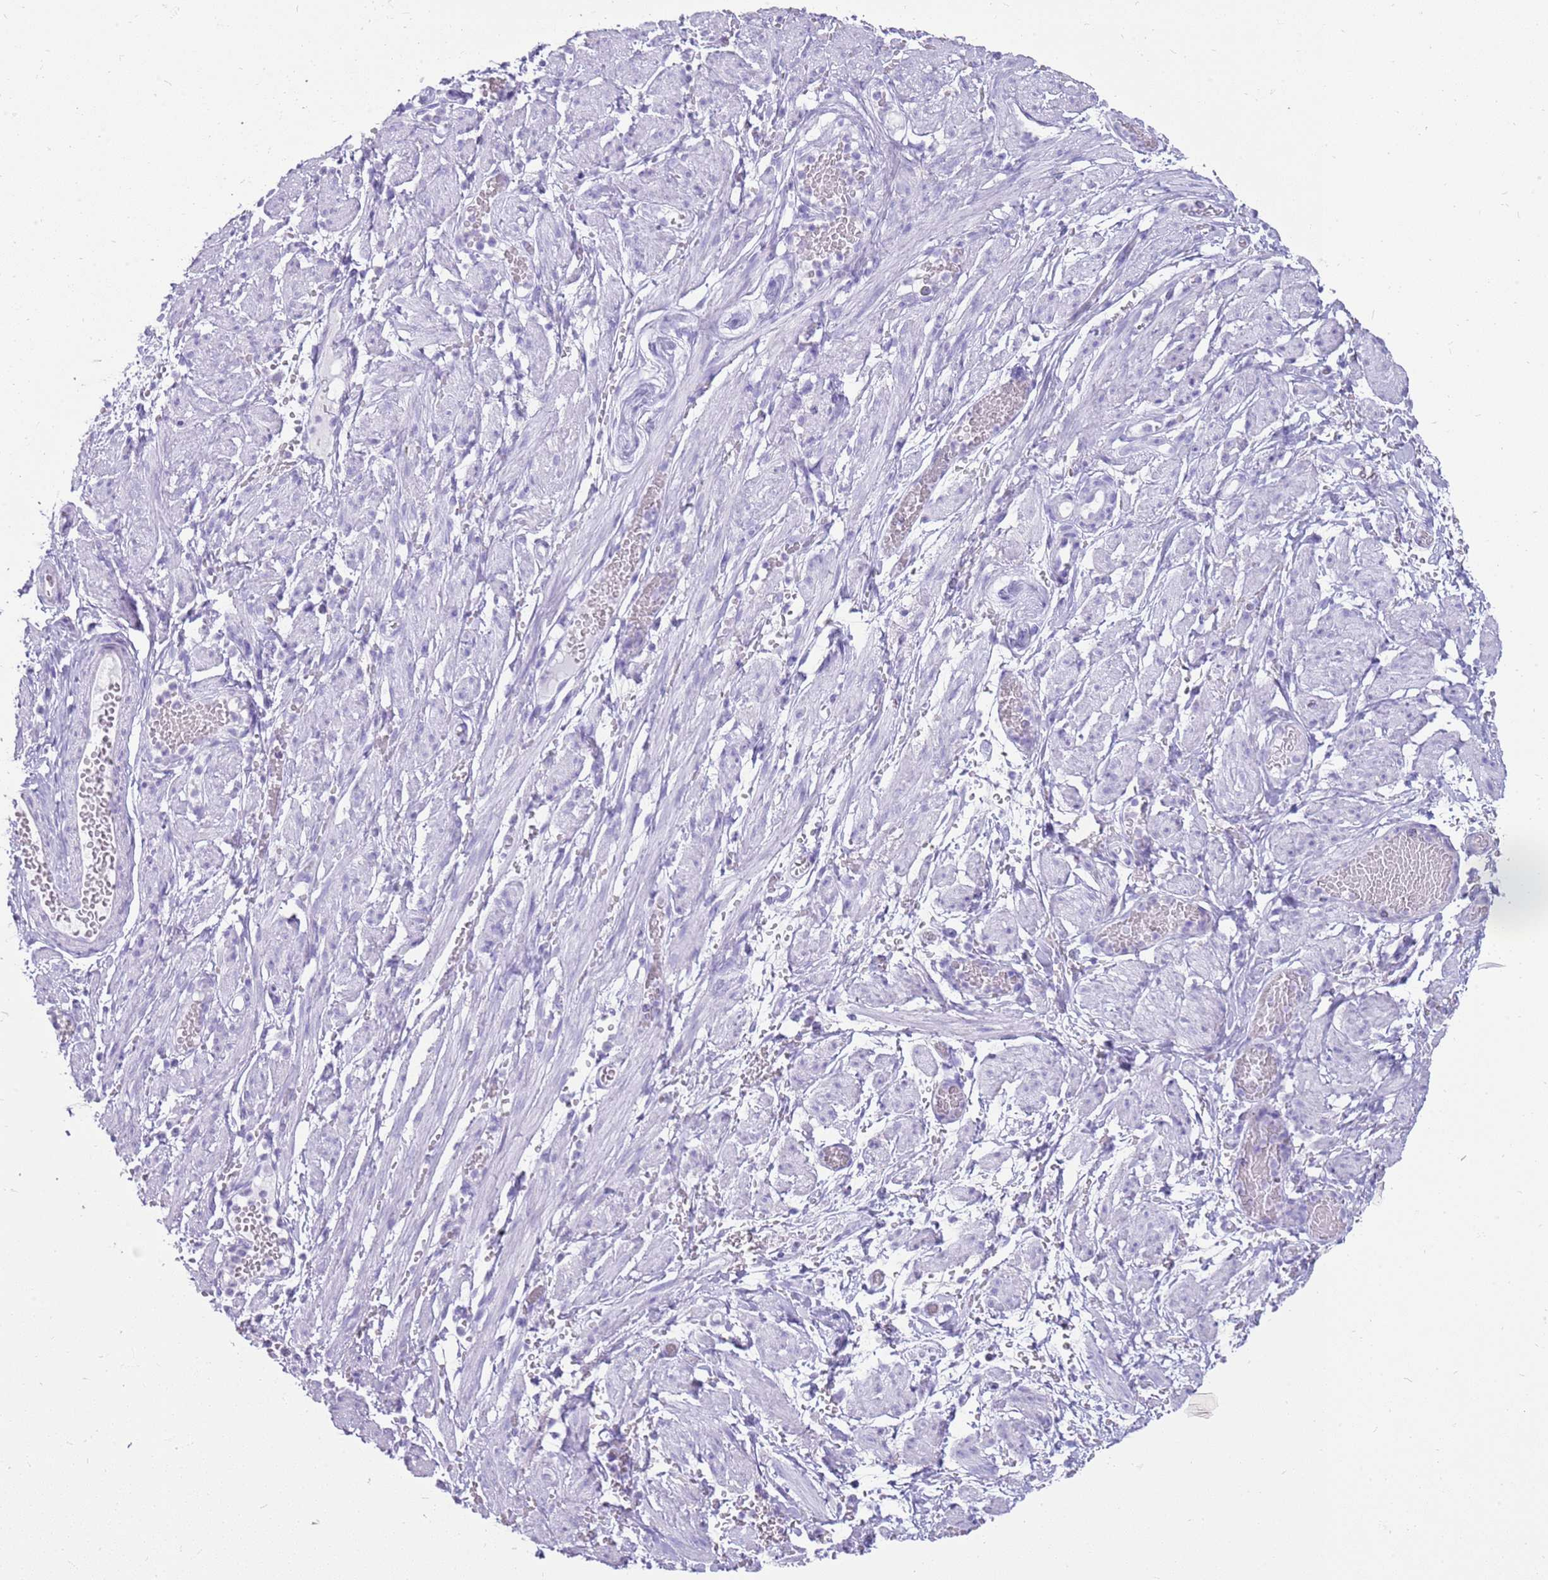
{"staining": {"intensity": "negative", "quantity": "none", "location": "none"}, "tissue": "adipose tissue", "cell_type": "Adipocytes", "image_type": "normal", "snomed": [{"axis": "morphology", "description": "Normal tissue, NOS"}, {"axis": "topography", "description": "Smooth muscle"}, {"axis": "topography", "description": "Peripheral nerve tissue"}], "caption": "IHC of normal human adipose tissue reveals no positivity in adipocytes.", "gene": "ENSG00000271254", "patient": {"sex": "female", "age": 39}}